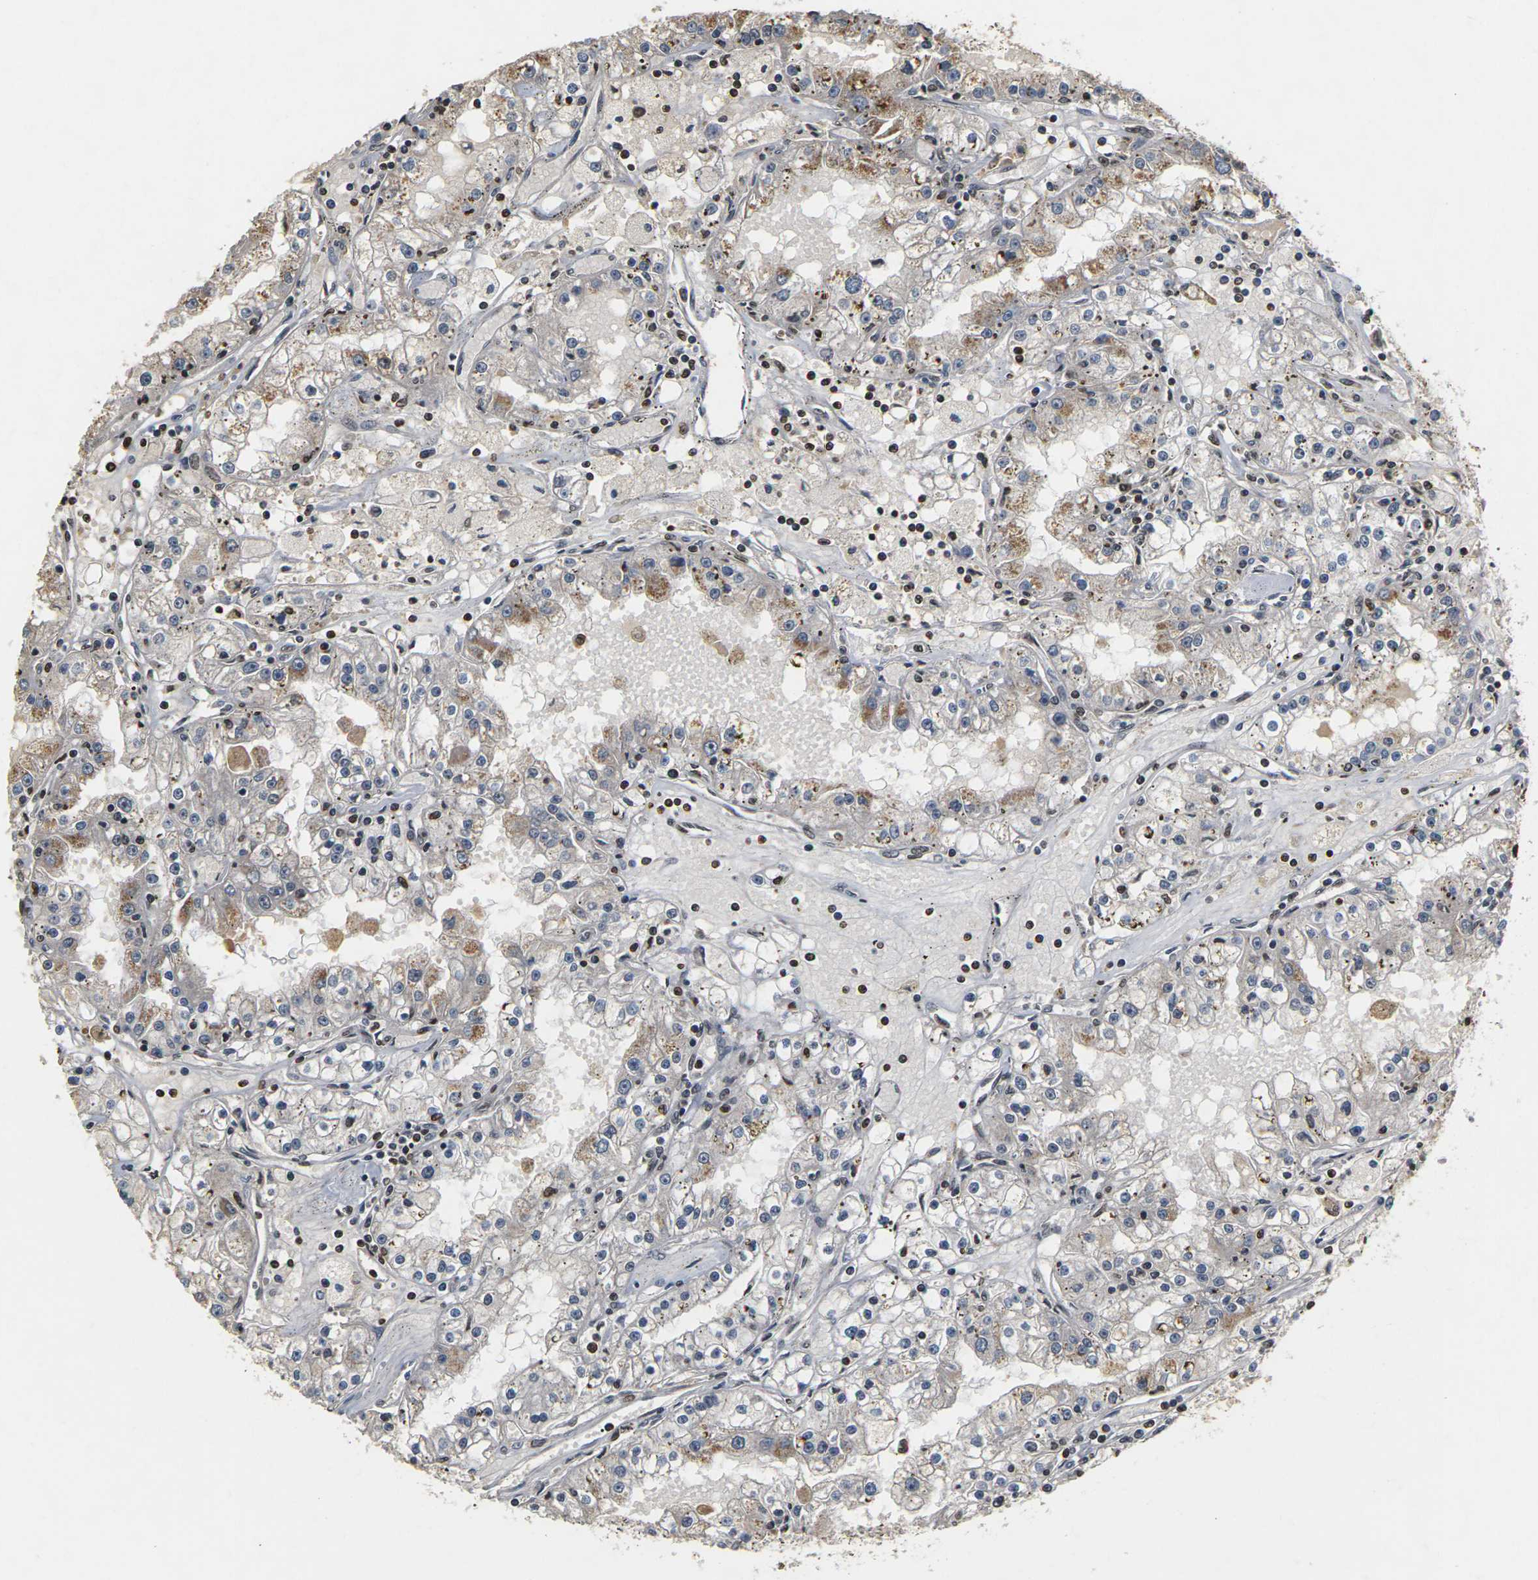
{"staining": {"intensity": "moderate", "quantity": "<25%", "location": "cytoplasmic/membranous"}, "tissue": "renal cancer", "cell_type": "Tumor cells", "image_type": "cancer", "snomed": [{"axis": "morphology", "description": "Adenocarcinoma, NOS"}, {"axis": "topography", "description": "Kidney"}], "caption": "Immunohistochemistry (IHC) (DAB) staining of renal adenocarcinoma displays moderate cytoplasmic/membranous protein expression in approximately <25% of tumor cells. The staining was performed using DAB (3,3'-diaminobenzidine) to visualize the protein expression in brown, while the nuclei were stained in blue with hematoxylin (Magnification: 20x).", "gene": "NELFA", "patient": {"sex": "male", "age": 56}}